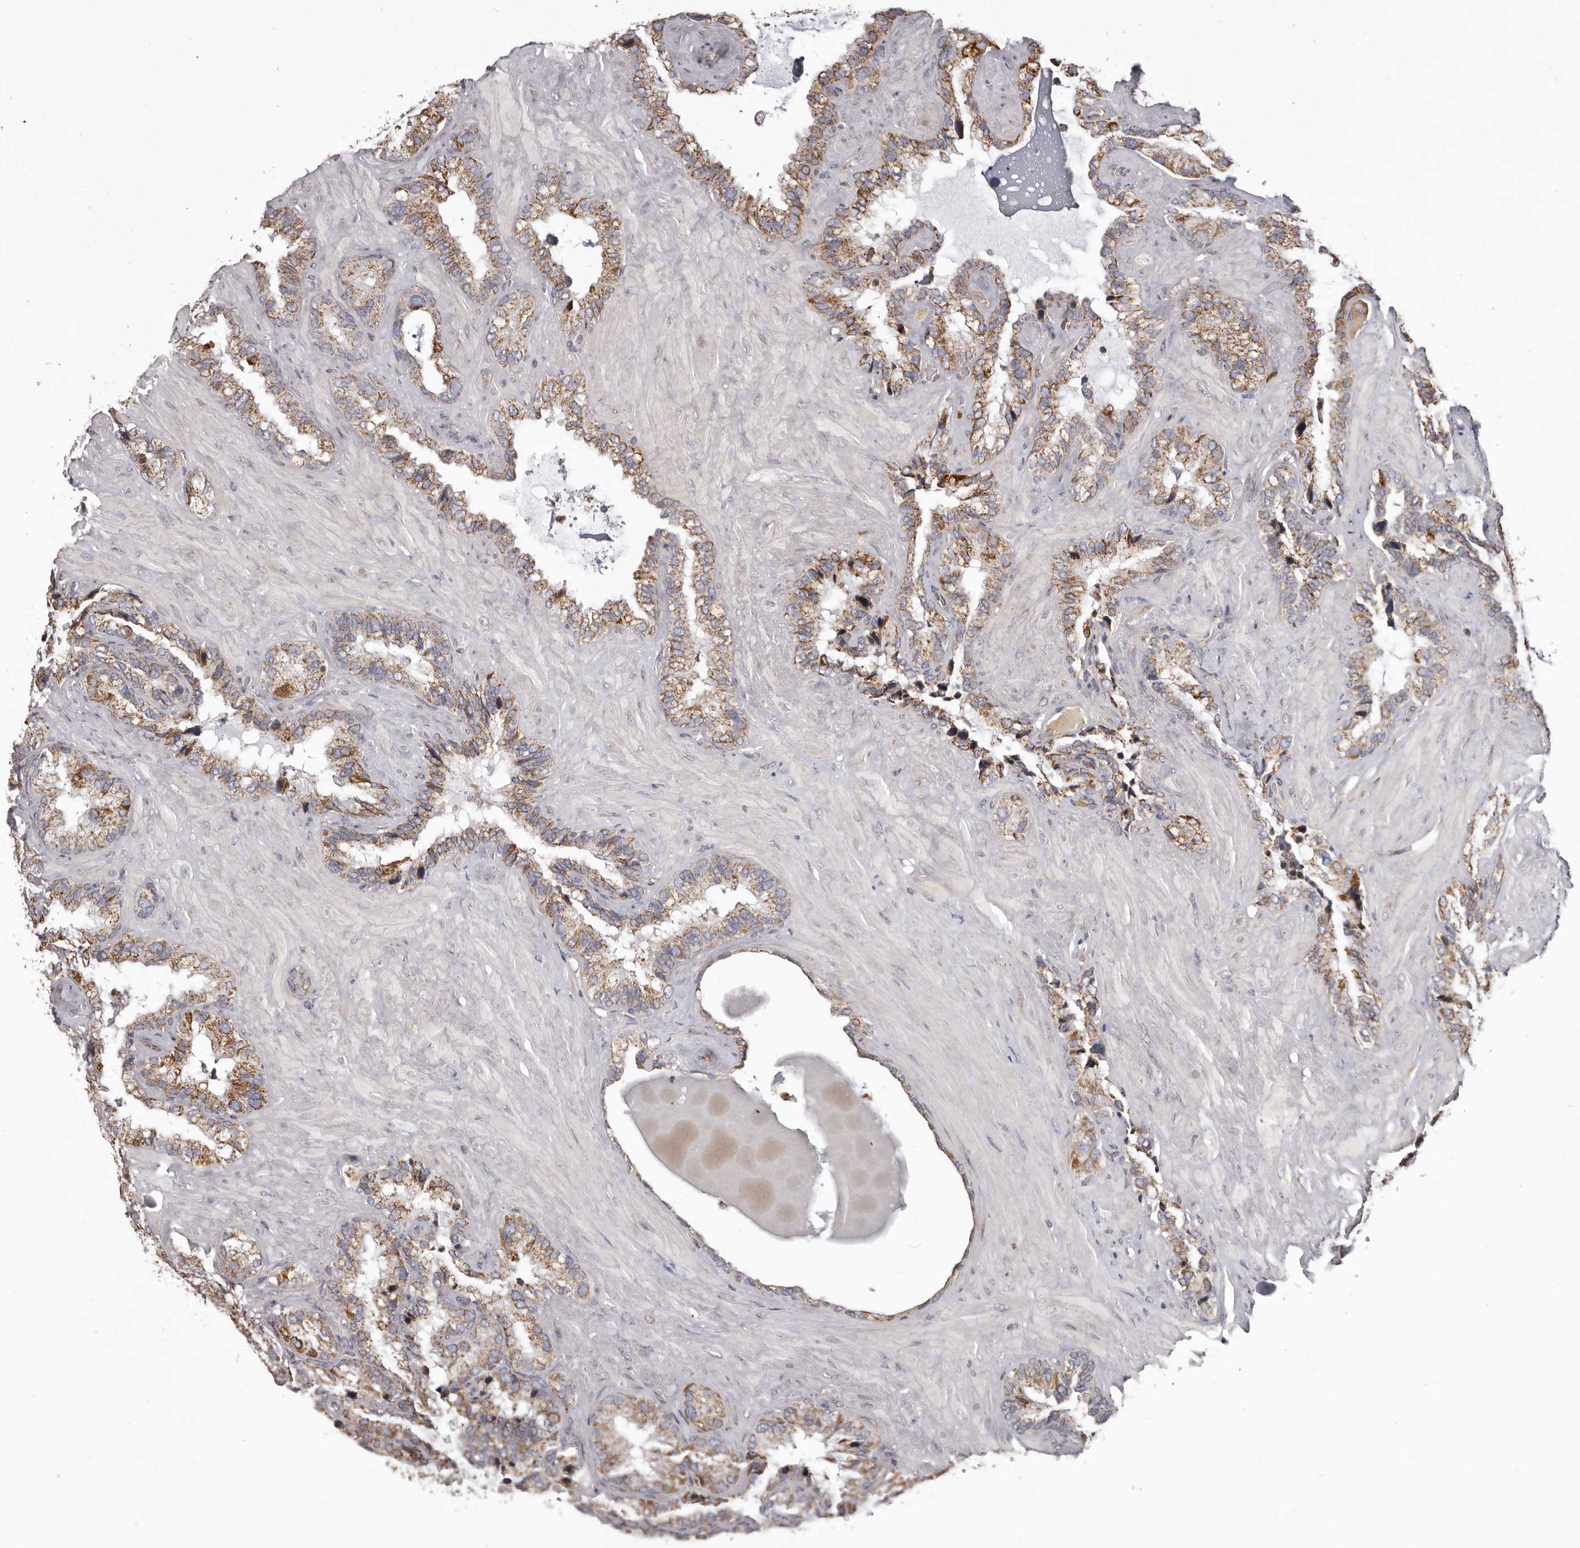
{"staining": {"intensity": "moderate", "quantity": ">75%", "location": "cytoplasmic/membranous"}, "tissue": "seminal vesicle", "cell_type": "Glandular cells", "image_type": "normal", "snomed": [{"axis": "morphology", "description": "Normal tissue, NOS"}, {"axis": "topography", "description": "Prostate"}, {"axis": "topography", "description": "Seminal veicle"}], "caption": "Immunohistochemistry (IHC) histopathology image of unremarkable seminal vesicle: seminal vesicle stained using IHC displays medium levels of moderate protein expression localized specifically in the cytoplasmic/membranous of glandular cells, appearing as a cytoplasmic/membranous brown color.", "gene": "CHRM2", "patient": {"sex": "male", "age": 68}}